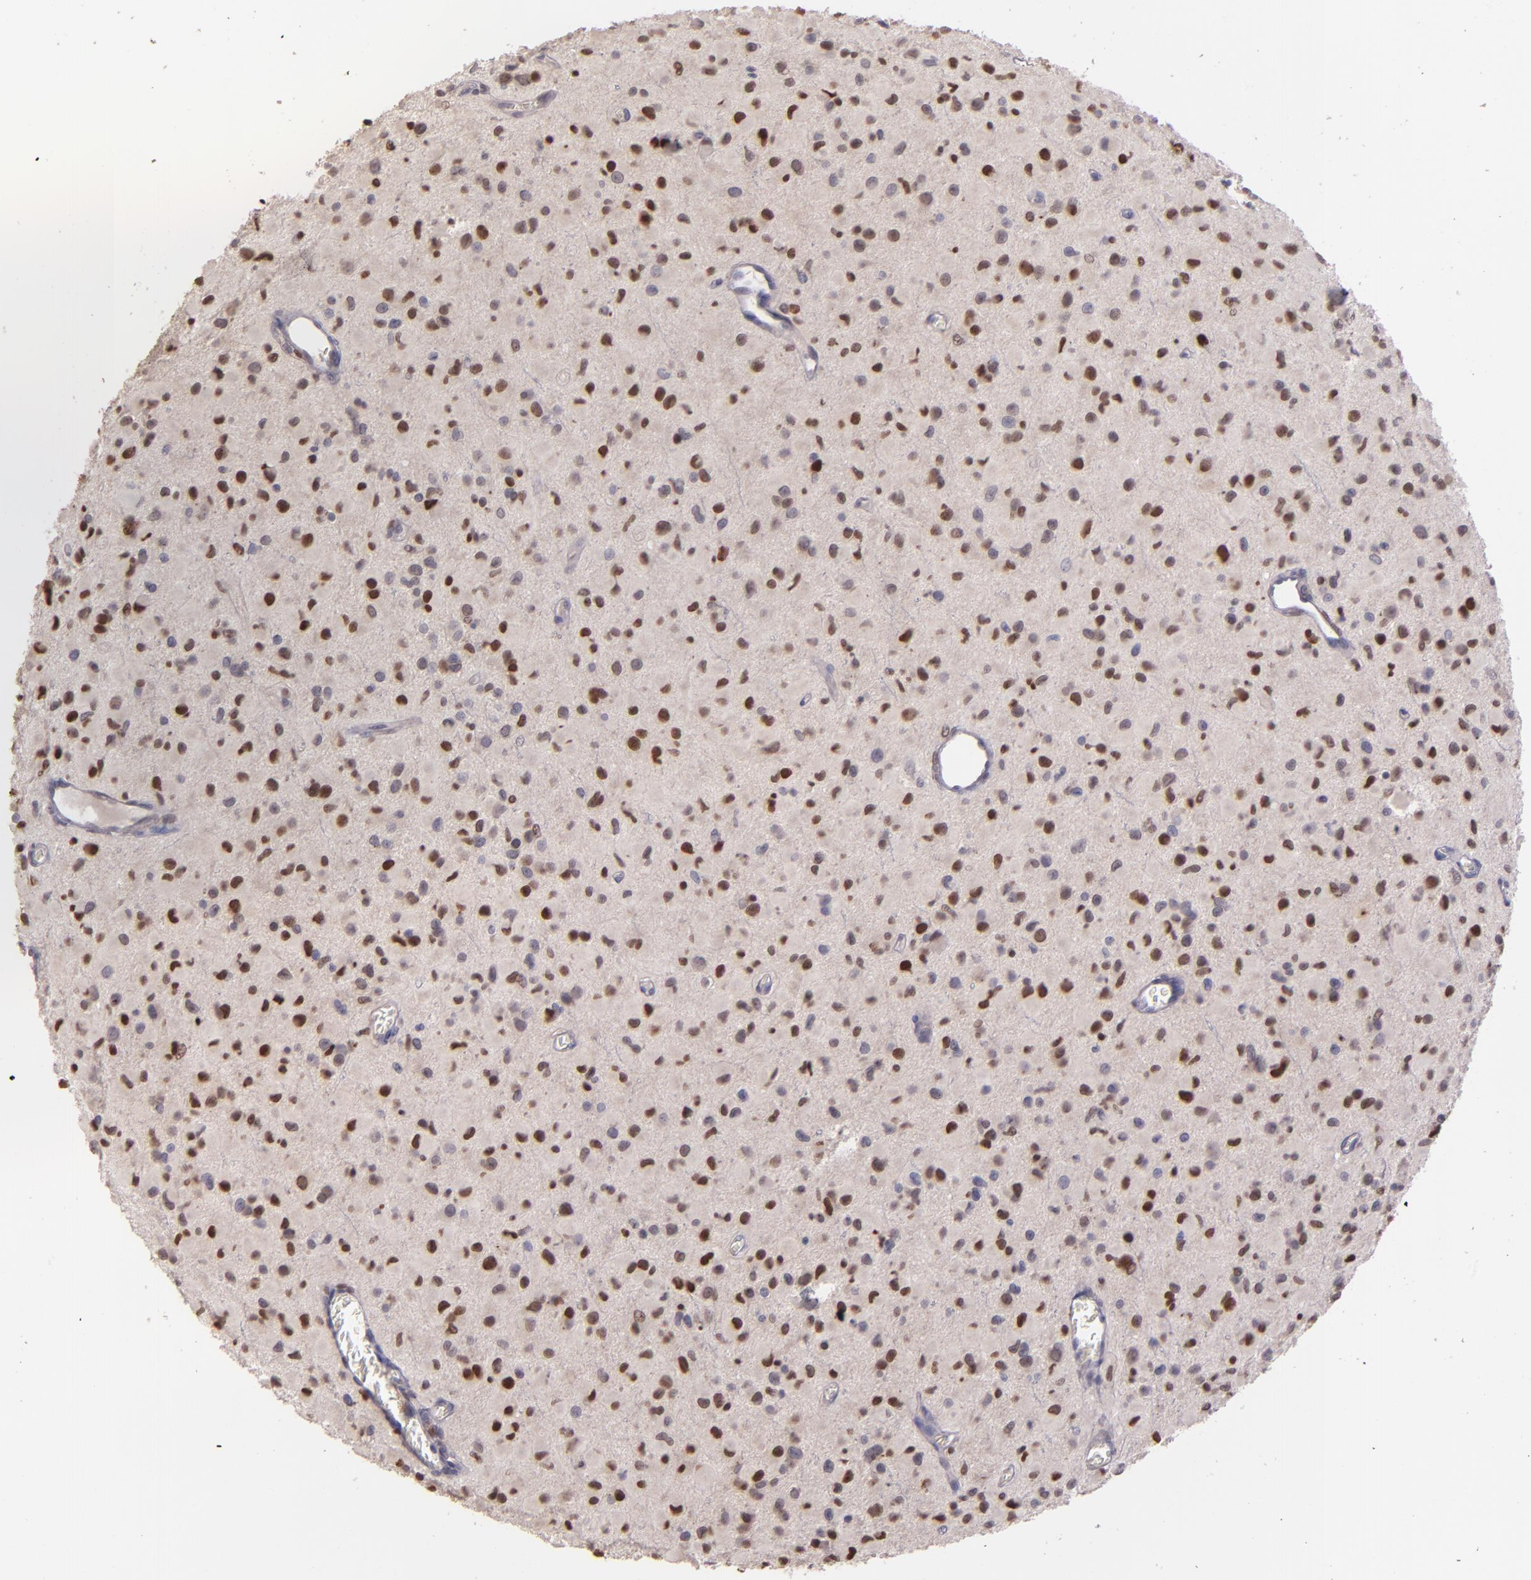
{"staining": {"intensity": "moderate", "quantity": ">75%", "location": "nuclear"}, "tissue": "glioma", "cell_type": "Tumor cells", "image_type": "cancer", "snomed": [{"axis": "morphology", "description": "Glioma, malignant, Low grade"}, {"axis": "topography", "description": "Brain"}], "caption": "High-power microscopy captured an immunohistochemistry histopathology image of malignant low-grade glioma, revealing moderate nuclear positivity in about >75% of tumor cells. The staining was performed using DAB (3,3'-diaminobenzidine), with brown indicating positive protein expression. Nuclei are stained blue with hematoxylin.", "gene": "NUP62CL", "patient": {"sex": "male", "age": 42}}